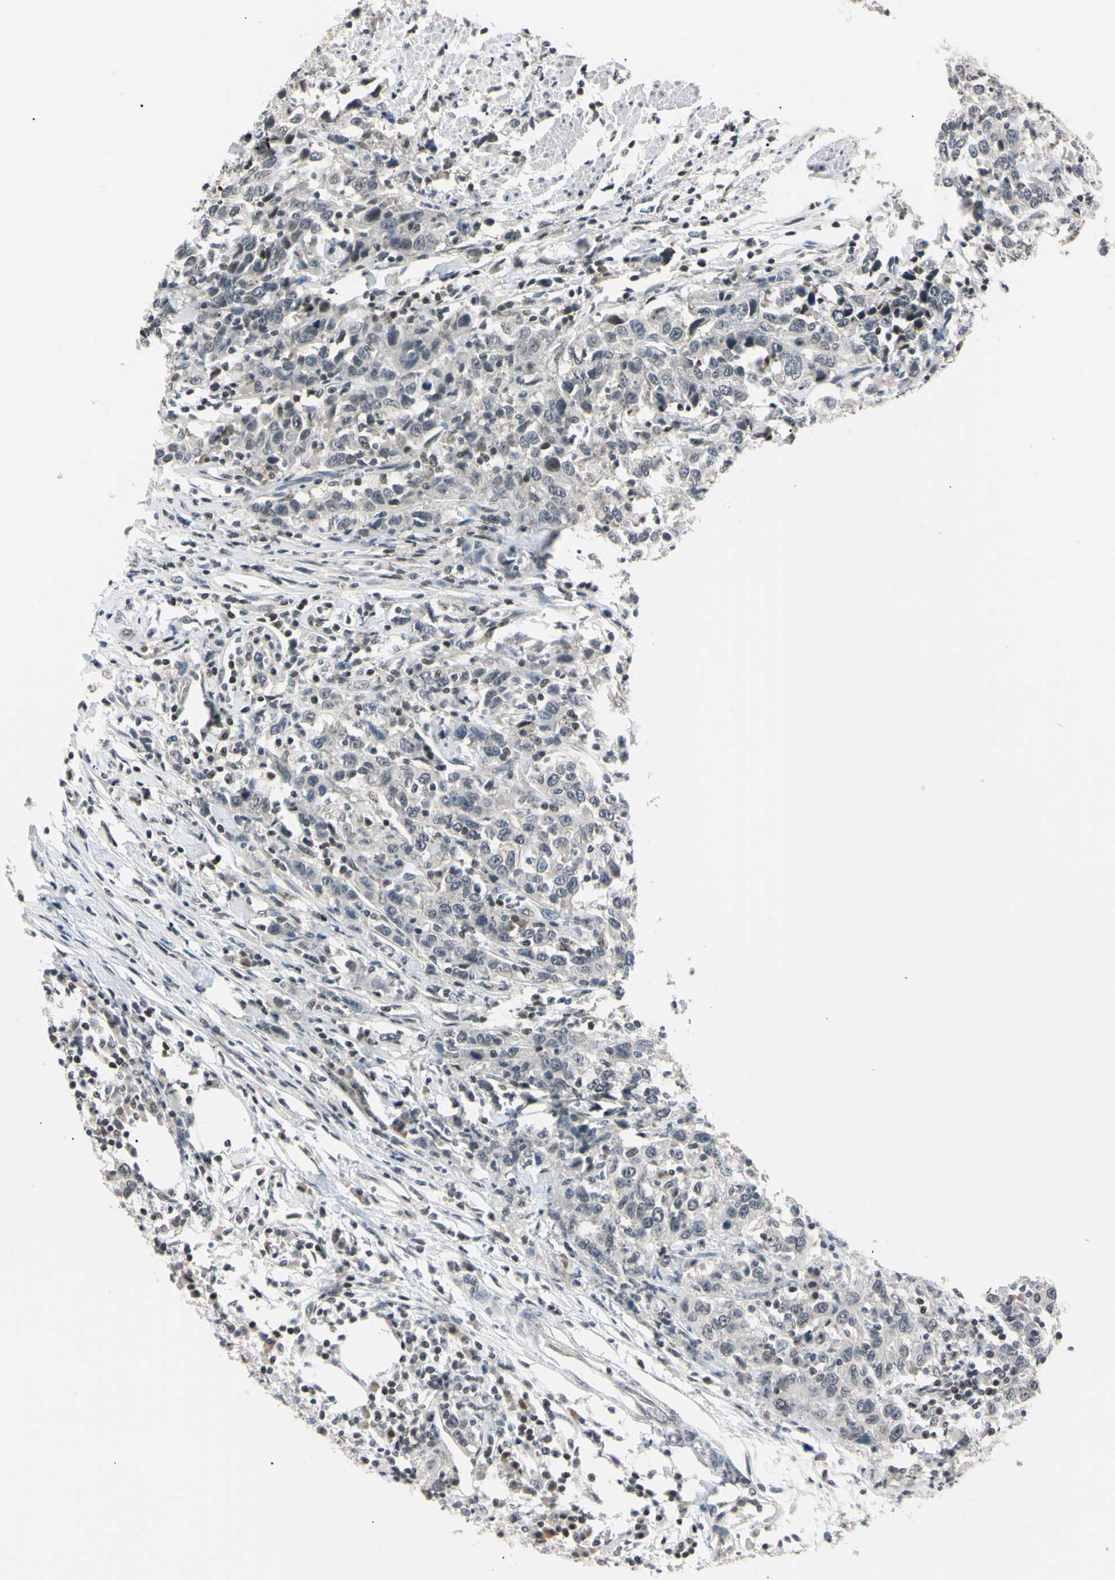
{"staining": {"intensity": "negative", "quantity": "none", "location": "none"}, "tissue": "urothelial cancer", "cell_type": "Tumor cells", "image_type": "cancer", "snomed": [{"axis": "morphology", "description": "Urothelial carcinoma, High grade"}, {"axis": "topography", "description": "Urinary bladder"}], "caption": "Tumor cells show no significant expression in urothelial cancer.", "gene": "C1orf174", "patient": {"sex": "male", "age": 61}}